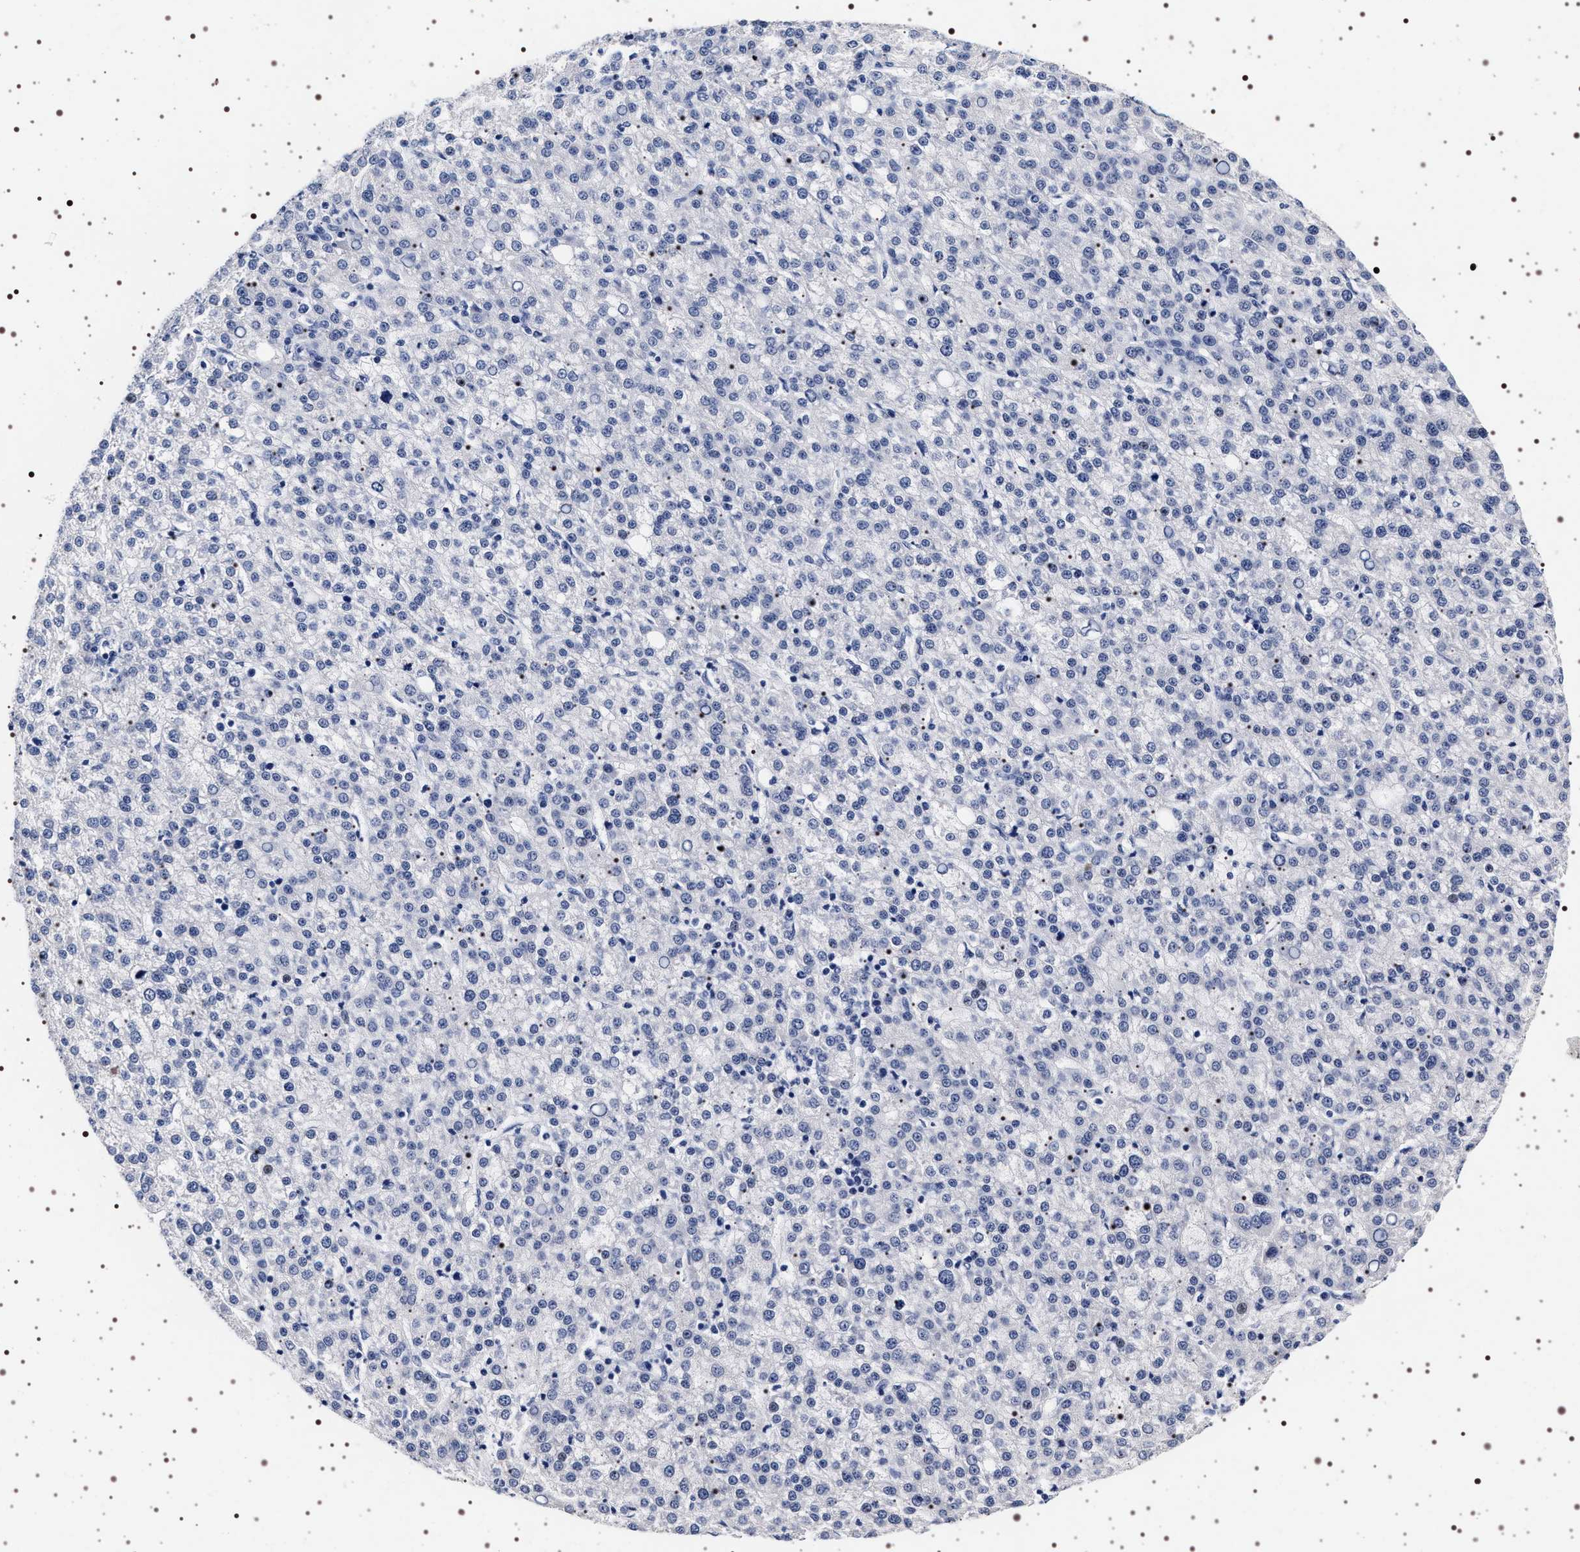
{"staining": {"intensity": "negative", "quantity": "none", "location": "none"}, "tissue": "liver cancer", "cell_type": "Tumor cells", "image_type": "cancer", "snomed": [{"axis": "morphology", "description": "Carcinoma, Hepatocellular, NOS"}, {"axis": "topography", "description": "Liver"}], "caption": "This is an IHC image of liver hepatocellular carcinoma. There is no expression in tumor cells.", "gene": "SYN1", "patient": {"sex": "female", "age": 58}}